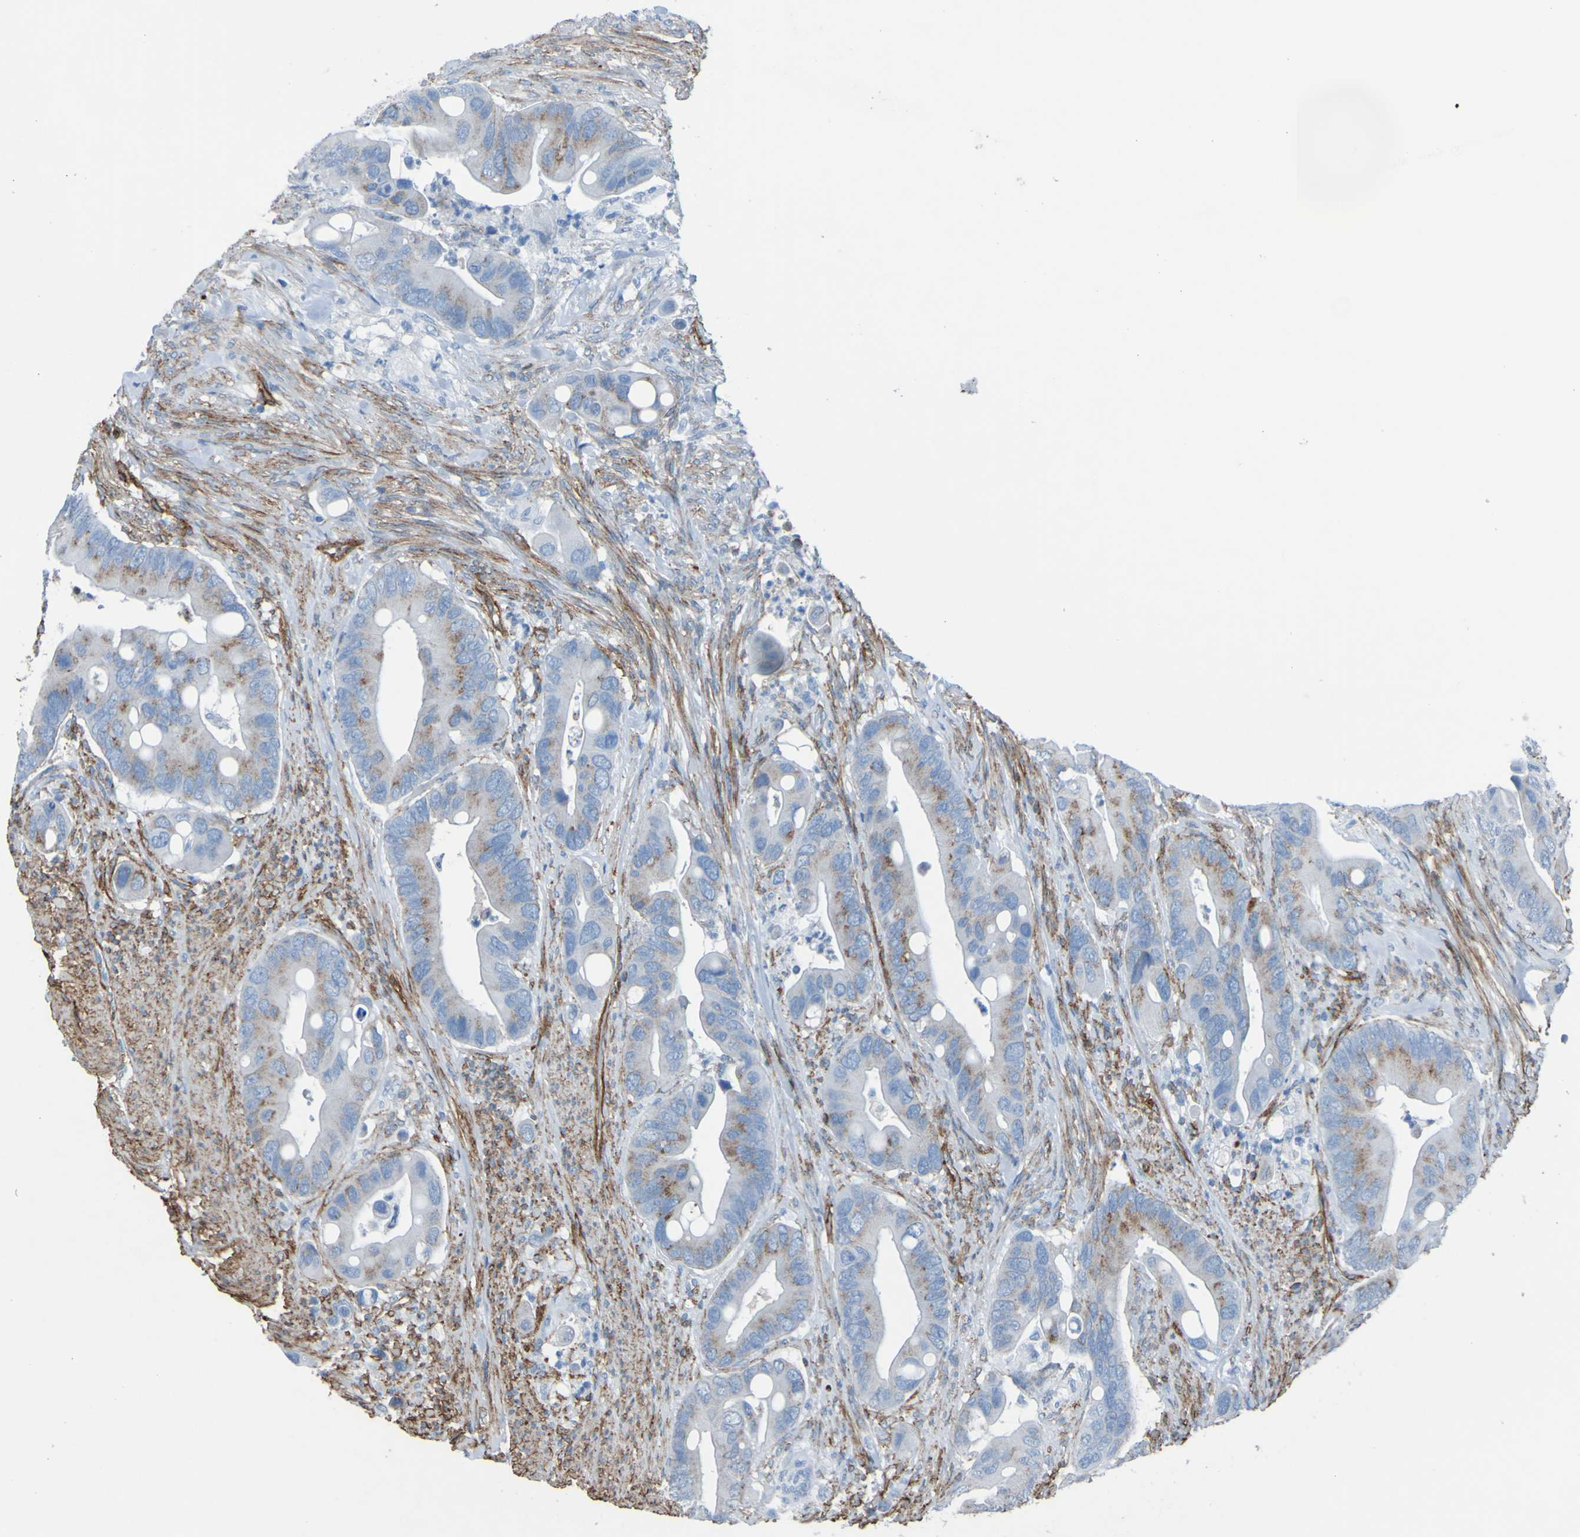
{"staining": {"intensity": "negative", "quantity": "none", "location": "none"}, "tissue": "colorectal cancer", "cell_type": "Tumor cells", "image_type": "cancer", "snomed": [{"axis": "morphology", "description": "Adenocarcinoma, NOS"}, {"axis": "topography", "description": "Rectum"}], "caption": "The photomicrograph exhibits no significant expression in tumor cells of colorectal cancer.", "gene": "COL4A2", "patient": {"sex": "female", "age": 57}}